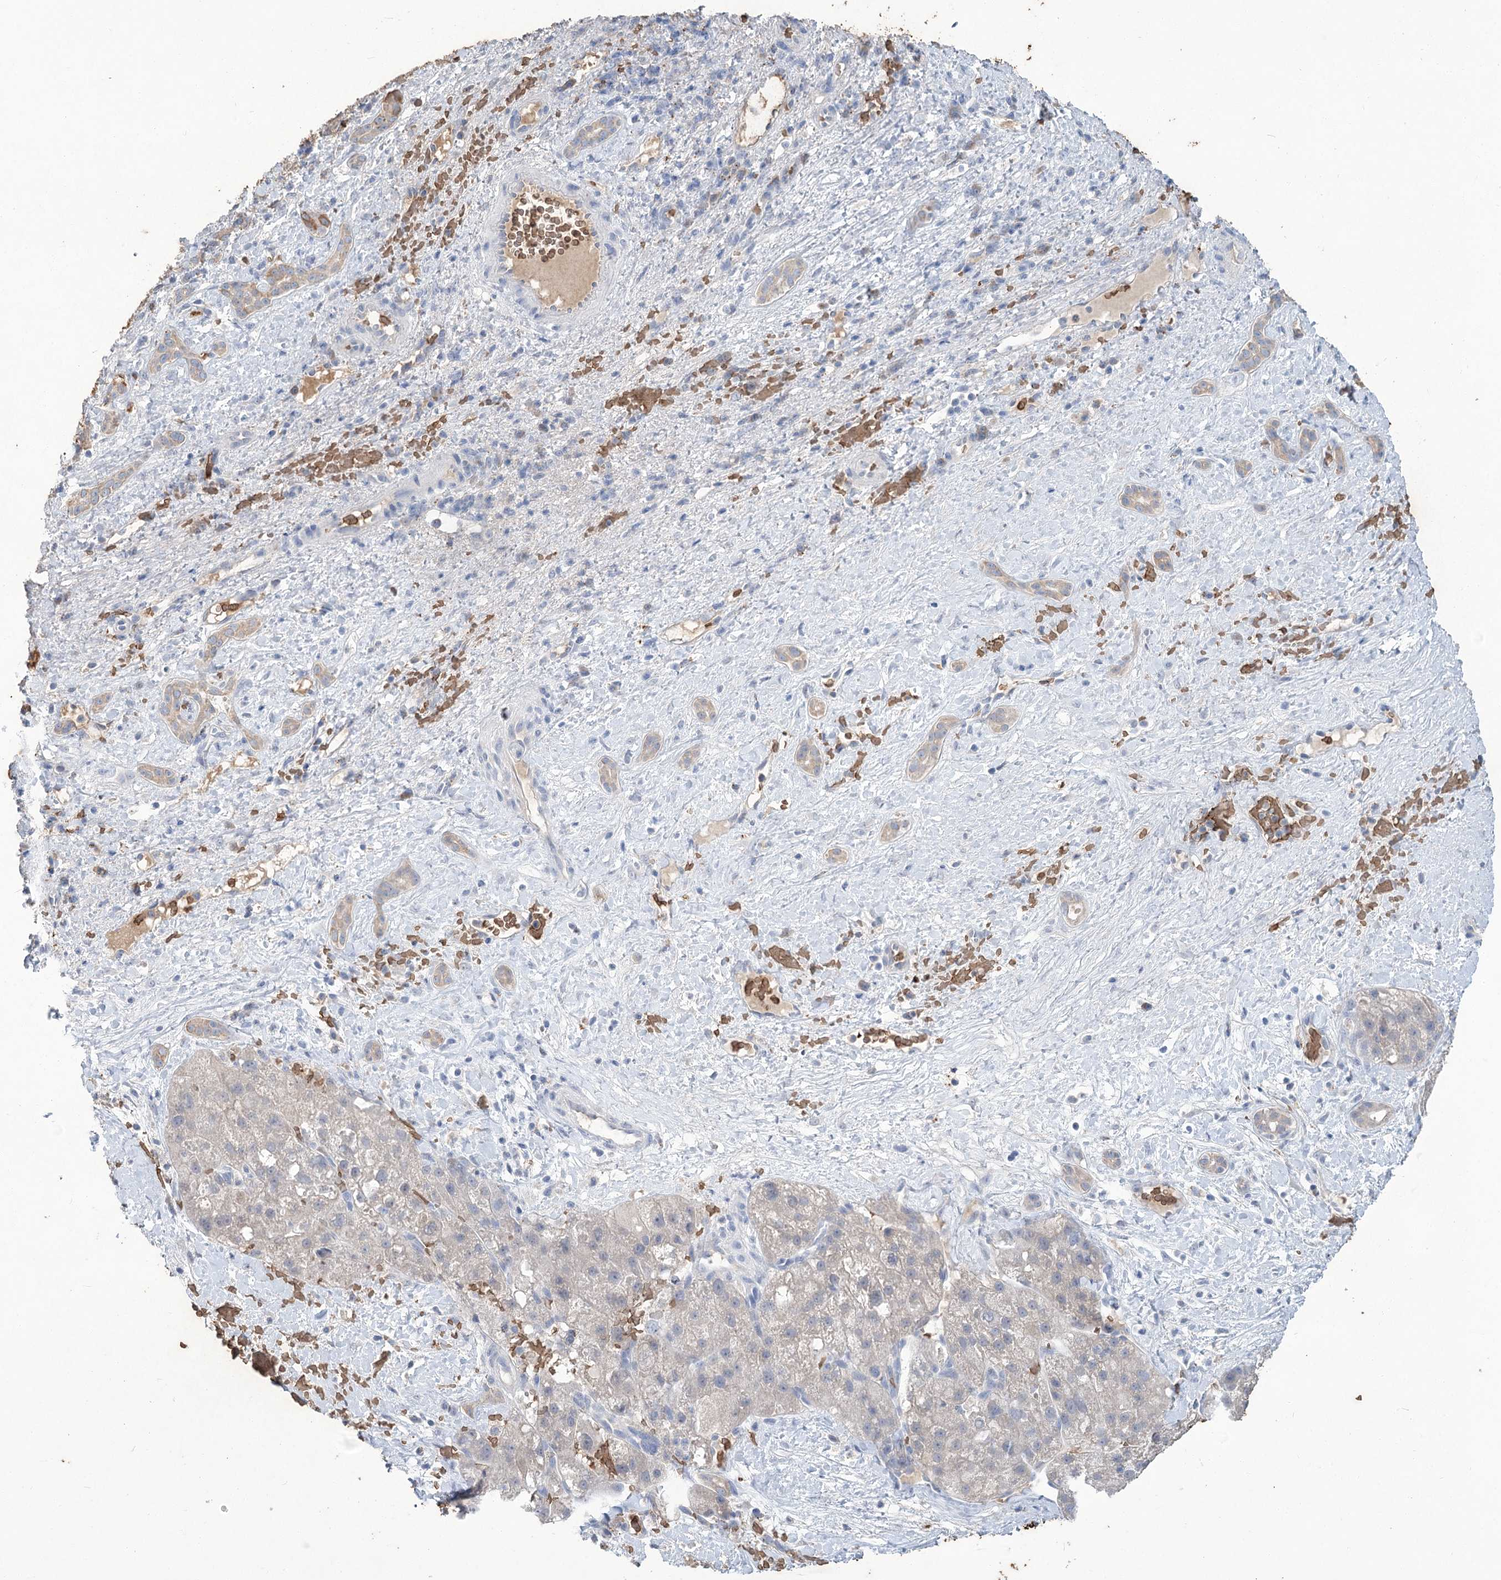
{"staining": {"intensity": "negative", "quantity": "none", "location": "none"}, "tissue": "liver cancer", "cell_type": "Tumor cells", "image_type": "cancer", "snomed": [{"axis": "morphology", "description": "Normal tissue, NOS"}, {"axis": "morphology", "description": "Carcinoma, Hepatocellular, NOS"}, {"axis": "topography", "description": "Liver"}], "caption": "Liver cancer (hepatocellular carcinoma) stained for a protein using immunohistochemistry (IHC) displays no positivity tumor cells.", "gene": "HBA1", "patient": {"sex": "male", "age": 57}}